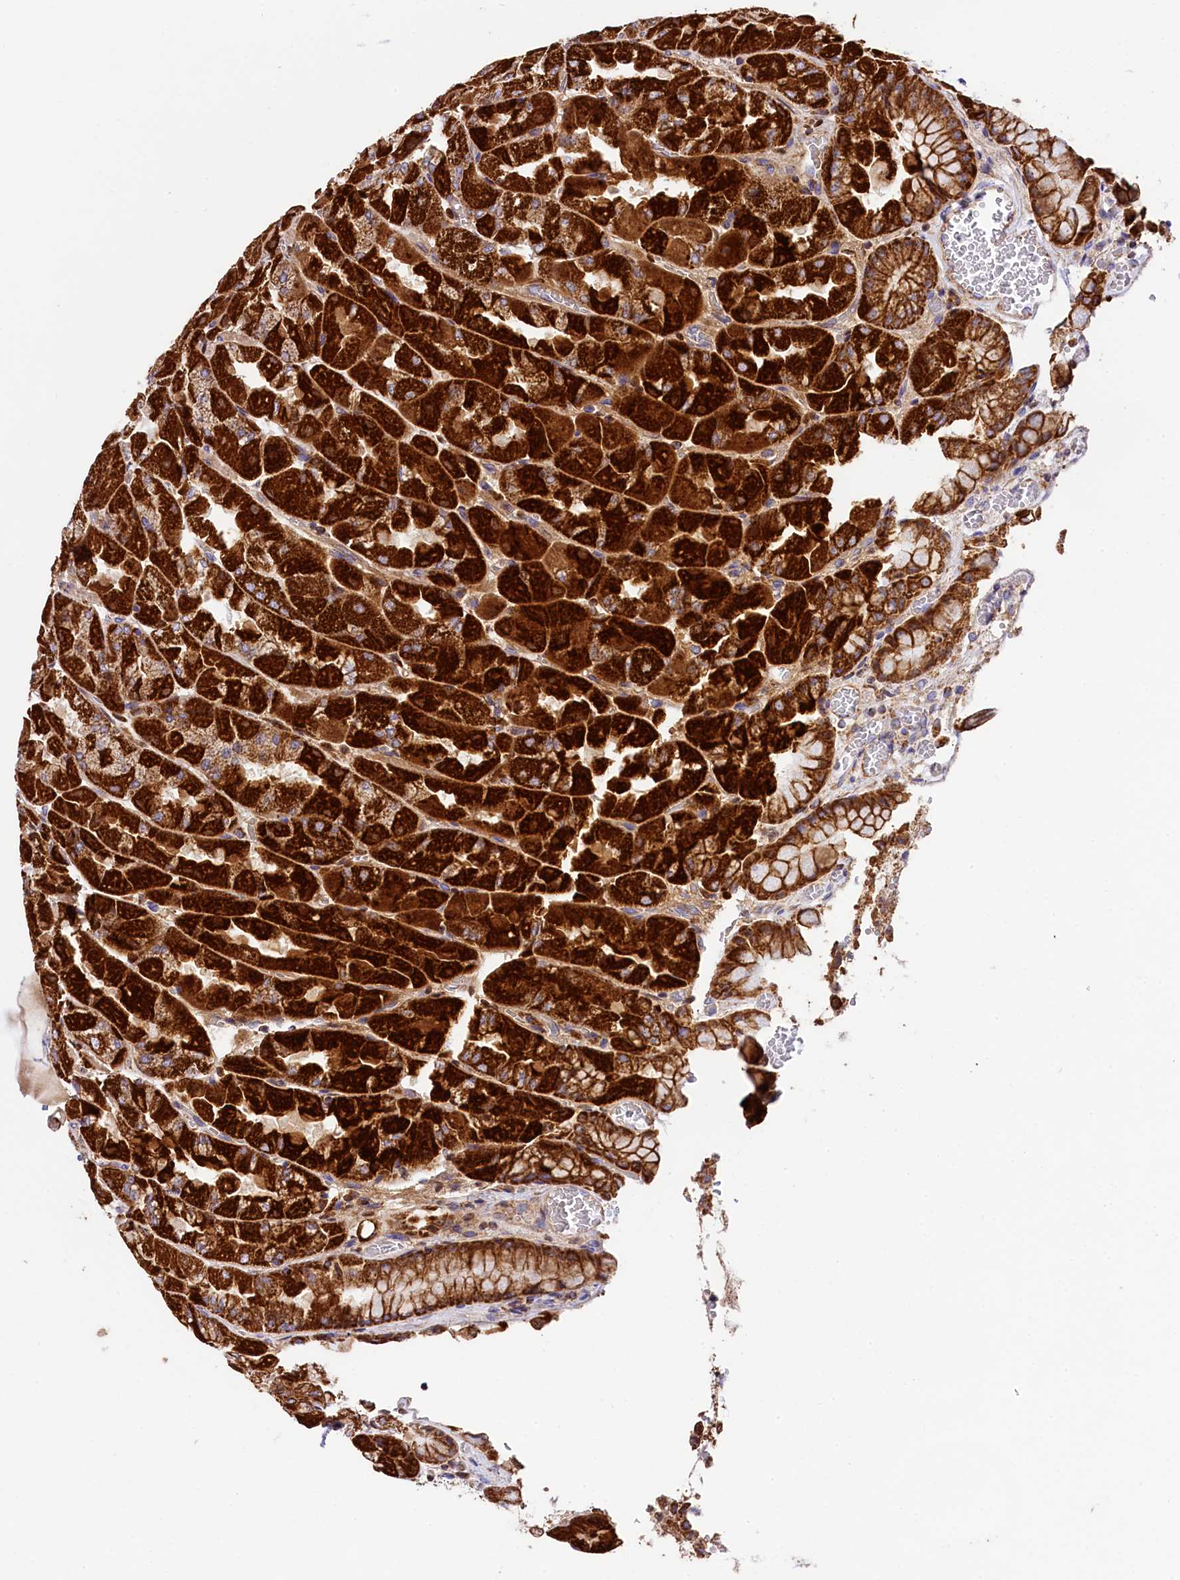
{"staining": {"intensity": "strong", "quantity": ">75%", "location": "cytoplasmic/membranous"}, "tissue": "stomach", "cell_type": "Glandular cells", "image_type": "normal", "snomed": [{"axis": "morphology", "description": "Normal tissue, NOS"}, {"axis": "topography", "description": "Stomach"}], "caption": "This is a micrograph of immunohistochemistry (IHC) staining of benign stomach, which shows strong staining in the cytoplasmic/membranous of glandular cells.", "gene": "CLYBL", "patient": {"sex": "female", "age": 61}}